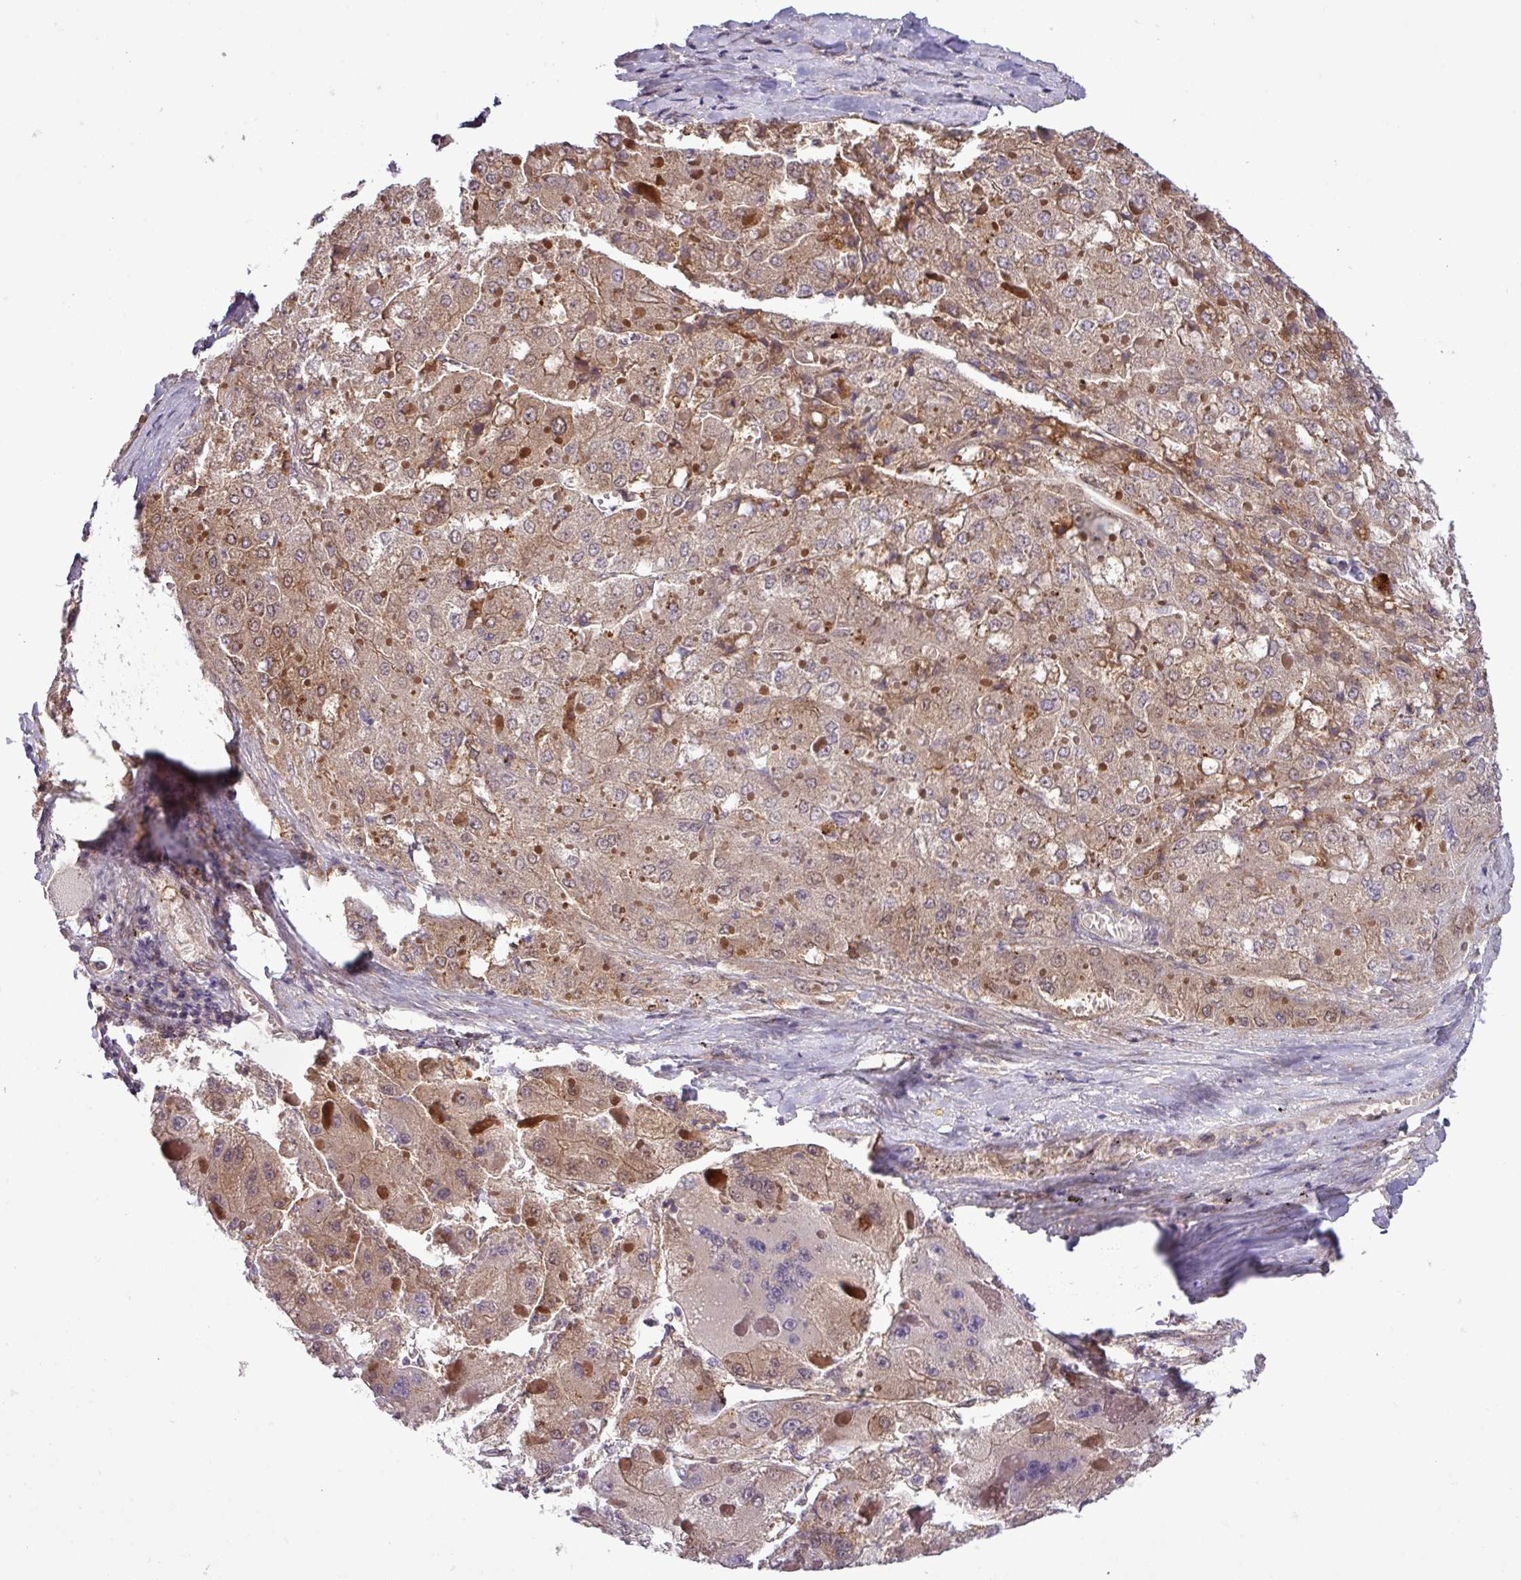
{"staining": {"intensity": "weak", "quantity": "25%-75%", "location": "cytoplasmic/membranous"}, "tissue": "liver cancer", "cell_type": "Tumor cells", "image_type": "cancer", "snomed": [{"axis": "morphology", "description": "Carcinoma, Hepatocellular, NOS"}, {"axis": "topography", "description": "Liver"}], "caption": "Hepatocellular carcinoma (liver) stained with a brown dye reveals weak cytoplasmic/membranous positive staining in approximately 25%-75% of tumor cells.", "gene": "CARHSP1", "patient": {"sex": "female", "age": 73}}